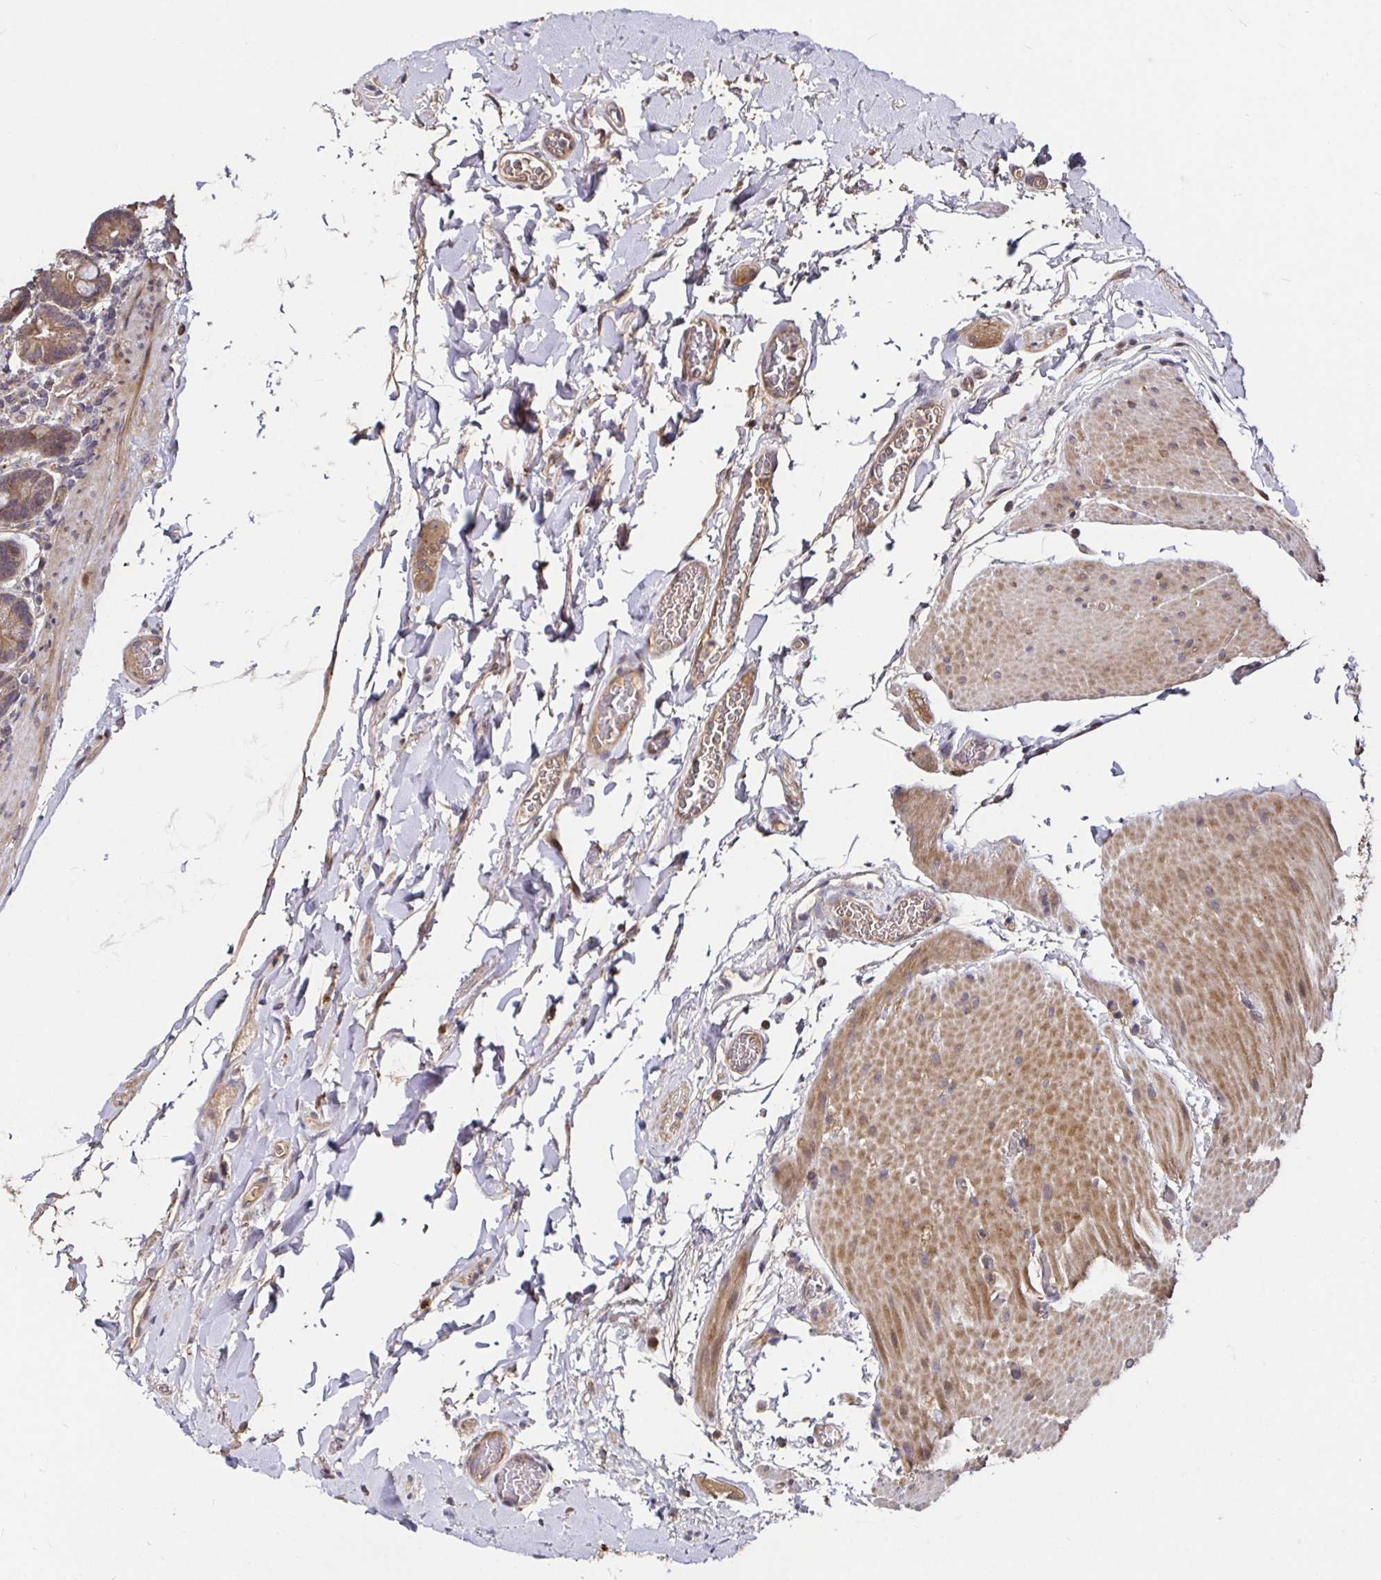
{"staining": {"intensity": "moderate", "quantity": ">75%", "location": "cytoplasmic/membranous"}, "tissue": "duodenum", "cell_type": "Glandular cells", "image_type": "normal", "snomed": [{"axis": "morphology", "description": "Normal tissue, NOS"}, {"axis": "topography", "description": "Duodenum"}], "caption": "A photomicrograph of human duodenum stained for a protein displays moderate cytoplasmic/membranous brown staining in glandular cells.", "gene": "SMYD3", "patient": {"sex": "female", "age": 62}}